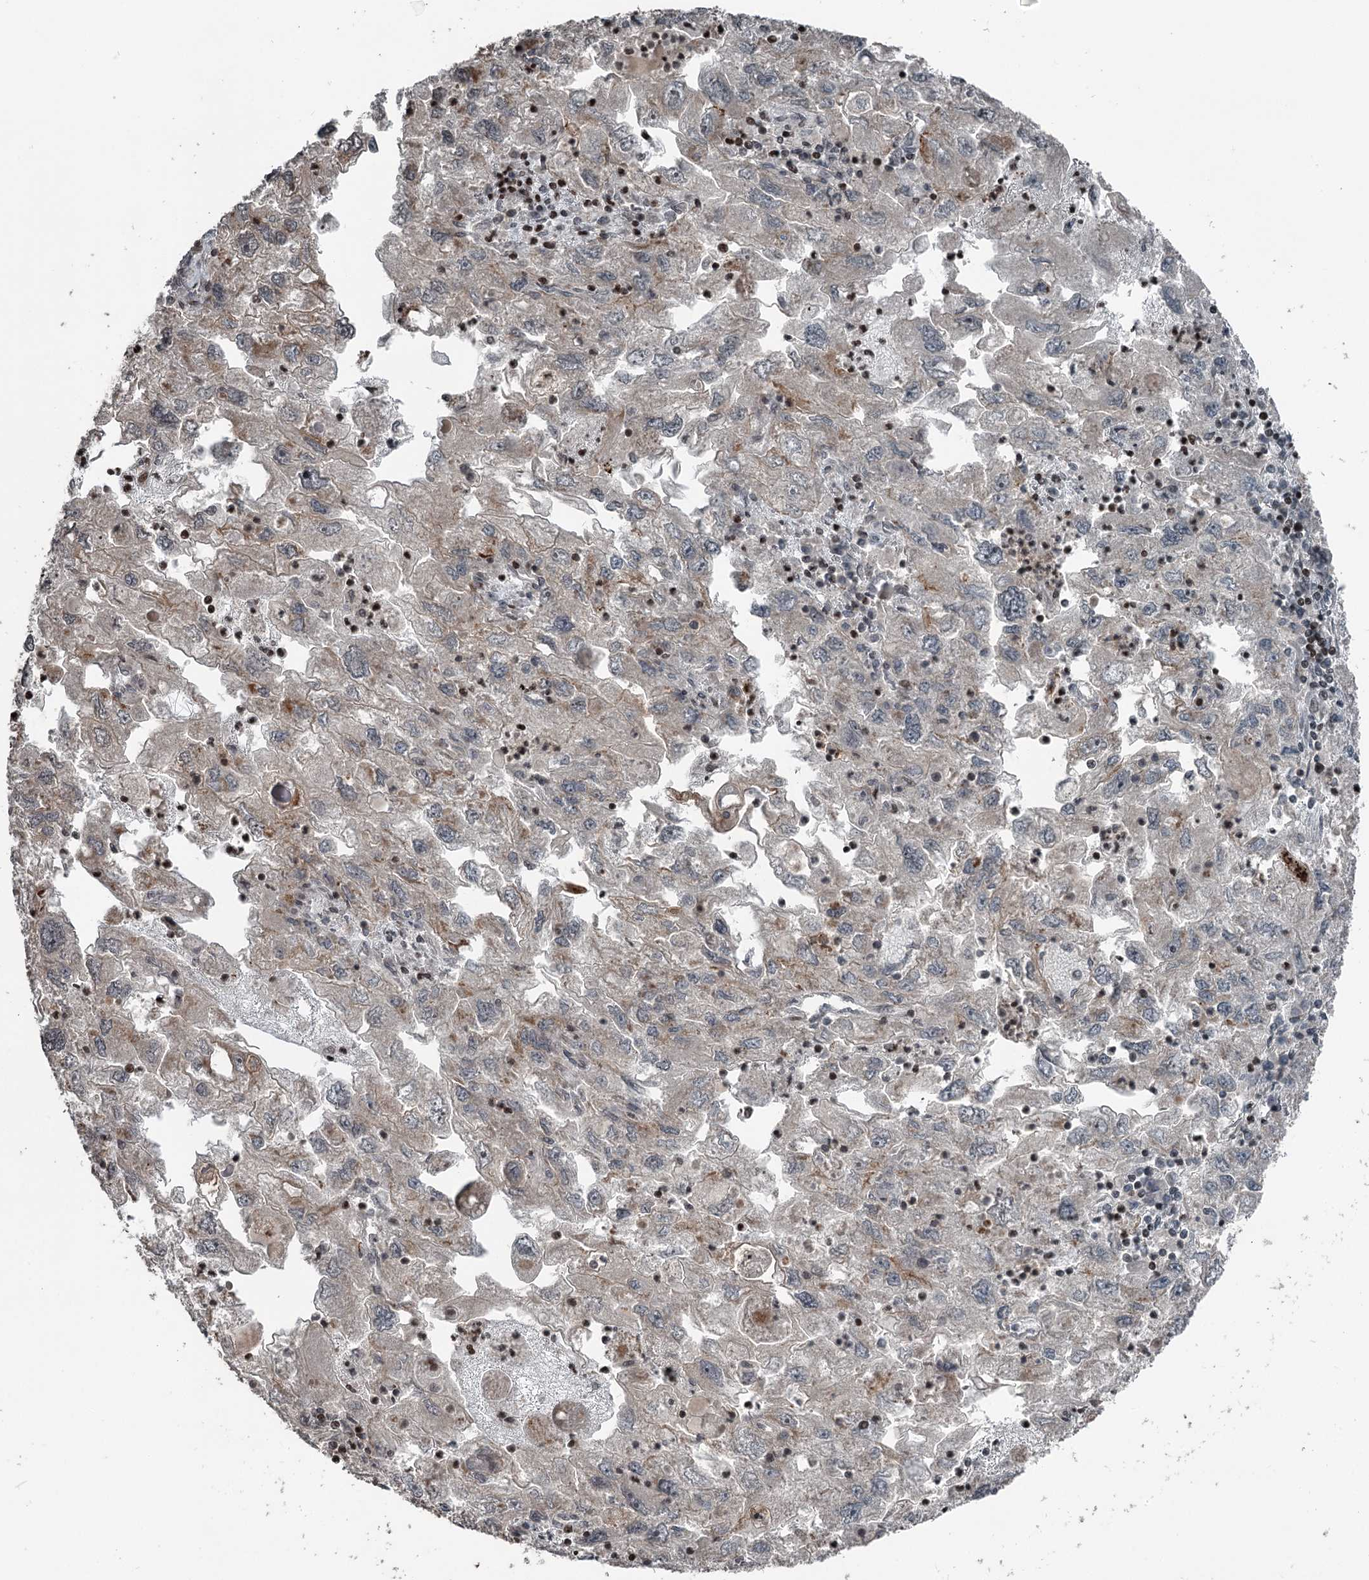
{"staining": {"intensity": "weak", "quantity": "25%-75%", "location": "cytoplasmic/membranous"}, "tissue": "endometrial cancer", "cell_type": "Tumor cells", "image_type": "cancer", "snomed": [{"axis": "morphology", "description": "Adenocarcinoma, NOS"}, {"axis": "topography", "description": "Endometrium"}], "caption": "Protein expression analysis of adenocarcinoma (endometrial) displays weak cytoplasmic/membranous staining in about 25%-75% of tumor cells. (brown staining indicates protein expression, while blue staining denotes nuclei).", "gene": "RASSF8", "patient": {"sex": "female", "age": 49}}